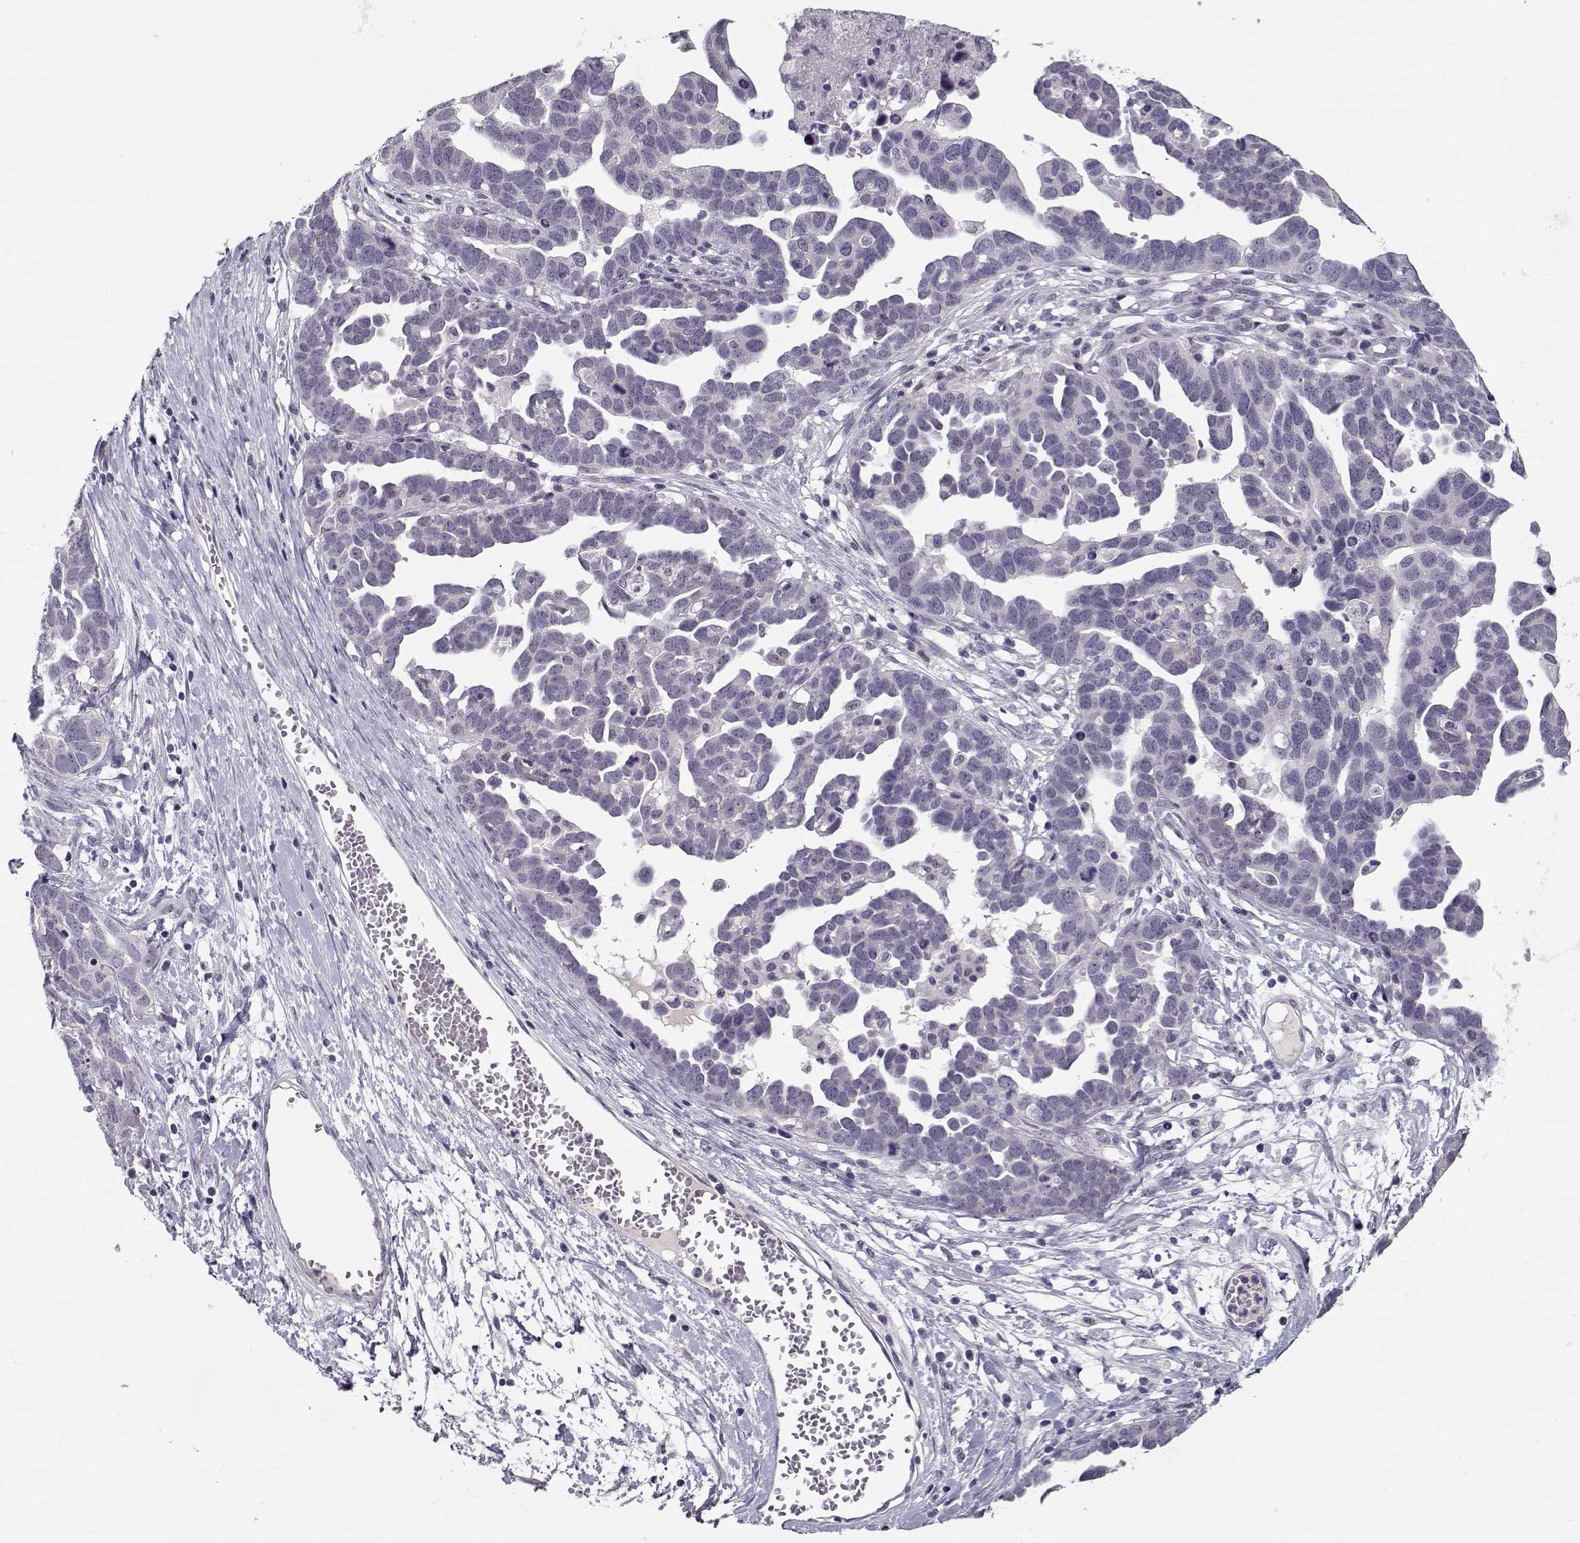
{"staining": {"intensity": "negative", "quantity": "none", "location": "none"}, "tissue": "ovarian cancer", "cell_type": "Tumor cells", "image_type": "cancer", "snomed": [{"axis": "morphology", "description": "Cystadenocarcinoma, serous, NOS"}, {"axis": "topography", "description": "Ovary"}], "caption": "An IHC photomicrograph of ovarian cancer is shown. There is no staining in tumor cells of ovarian cancer.", "gene": "C16orf86", "patient": {"sex": "female", "age": 54}}